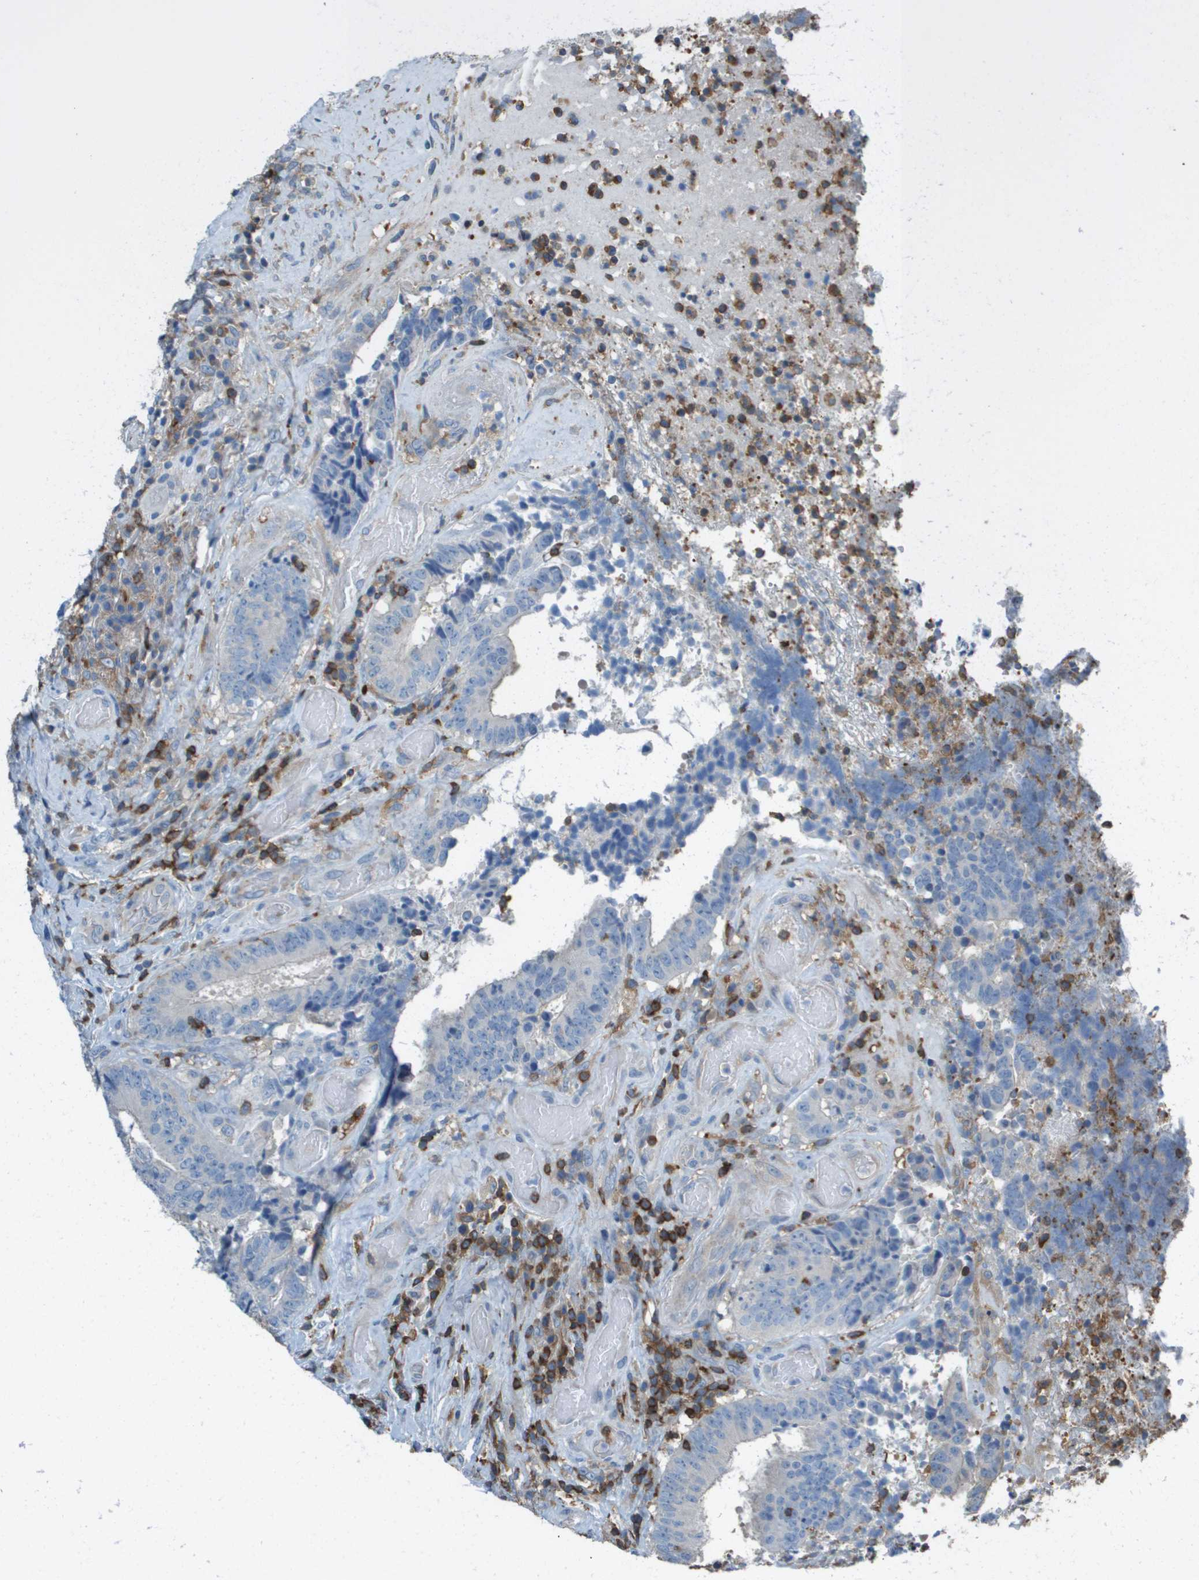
{"staining": {"intensity": "negative", "quantity": "none", "location": "none"}, "tissue": "colorectal cancer", "cell_type": "Tumor cells", "image_type": "cancer", "snomed": [{"axis": "morphology", "description": "Adenocarcinoma, NOS"}, {"axis": "topography", "description": "Rectum"}], "caption": "Tumor cells show no significant protein positivity in colorectal cancer. (DAB (3,3'-diaminobenzidine) IHC visualized using brightfield microscopy, high magnification).", "gene": "APBB1IP", "patient": {"sex": "male", "age": 72}}